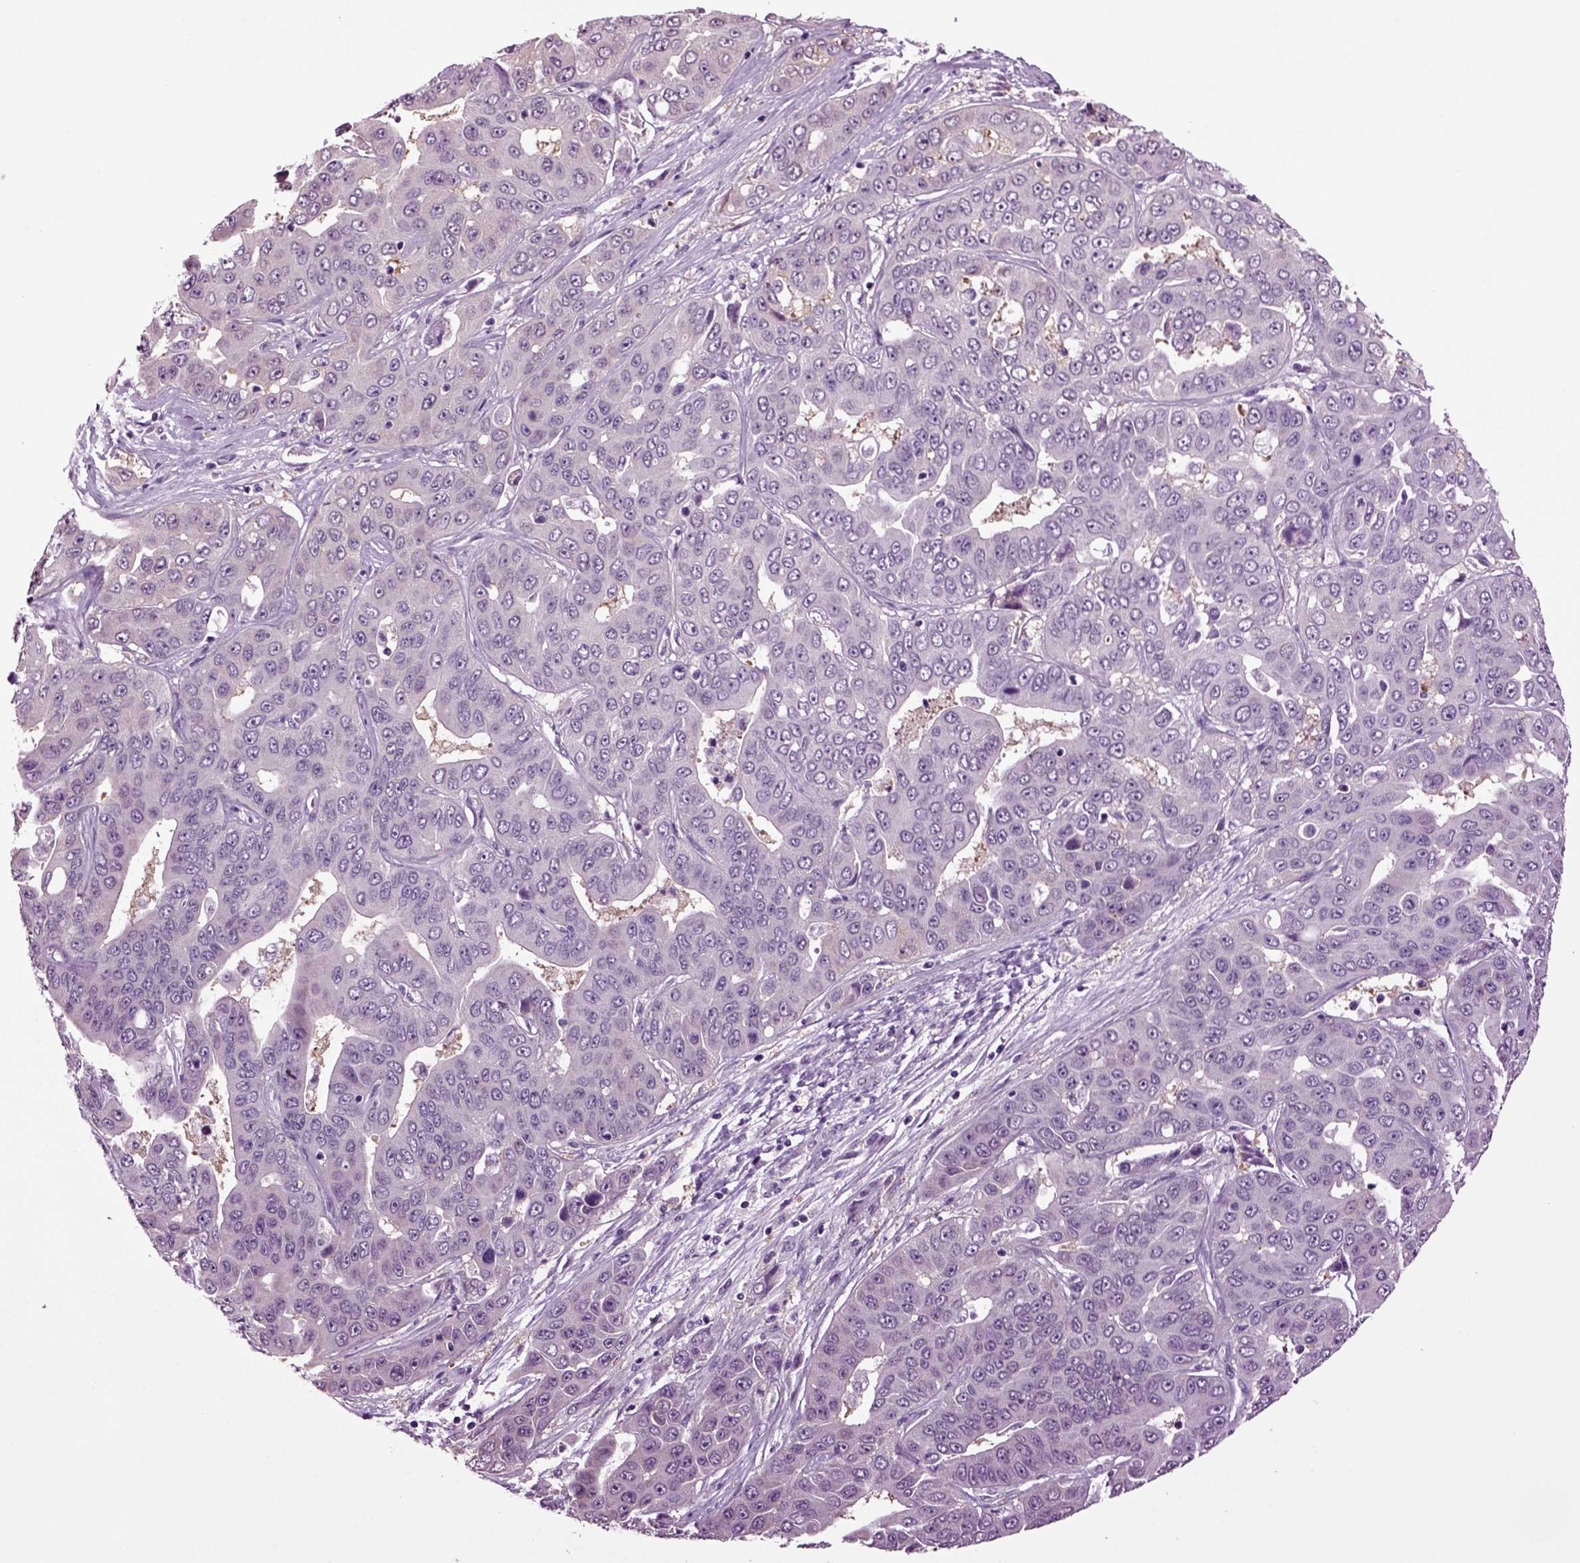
{"staining": {"intensity": "negative", "quantity": "none", "location": "none"}, "tissue": "liver cancer", "cell_type": "Tumor cells", "image_type": "cancer", "snomed": [{"axis": "morphology", "description": "Cholangiocarcinoma"}, {"axis": "topography", "description": "Liver"}], "caption": "Immunohistochemistry of human liver cancer reveals no positivity in tumor cells. (IHC, brightfield microscopy, high magnification).", "gene": "PLCH2", "patient": {"sex": "female", "age": 52}}